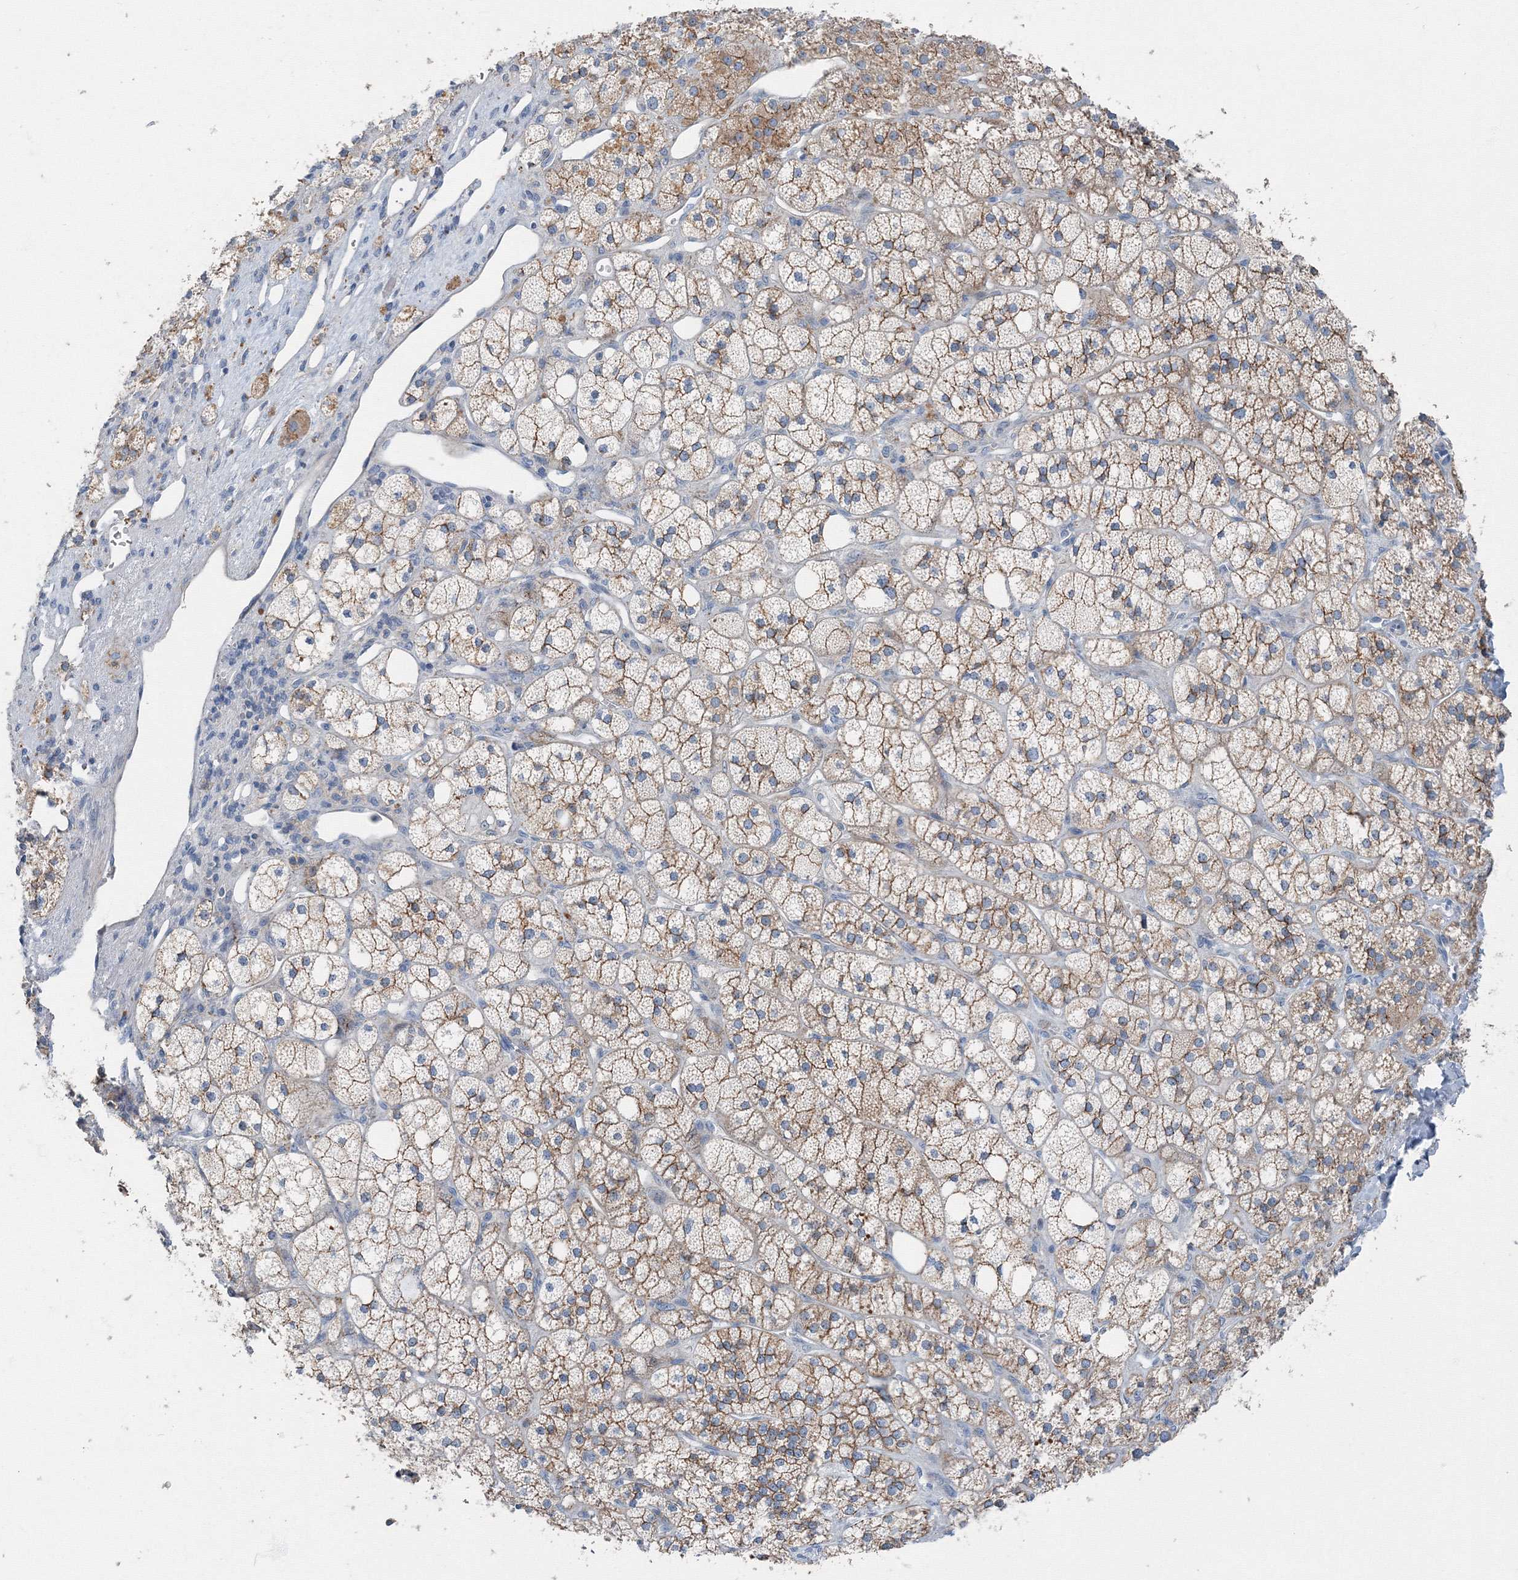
{"staining": {"intensity": "moderate", "quantity": "25%-75%", "location": "cytoplasmic/membranous"}, "tissue": "adrenal gland", "cell_type": "Glandular cells", "image_type": "normal", "snomed": [{"axis": "morphology", "description": "Normal tissue, NOS"}, {"axis": "topography", "description": "Adrenal gland"}], "caption": "Glandular cells demonstrate moderate cytoplasmic/membranous expression in approximately 25%-75% of cells in normal adrenal gland.", "gene": "AASDH", "patient": {"sex": "male", "age": 61}}